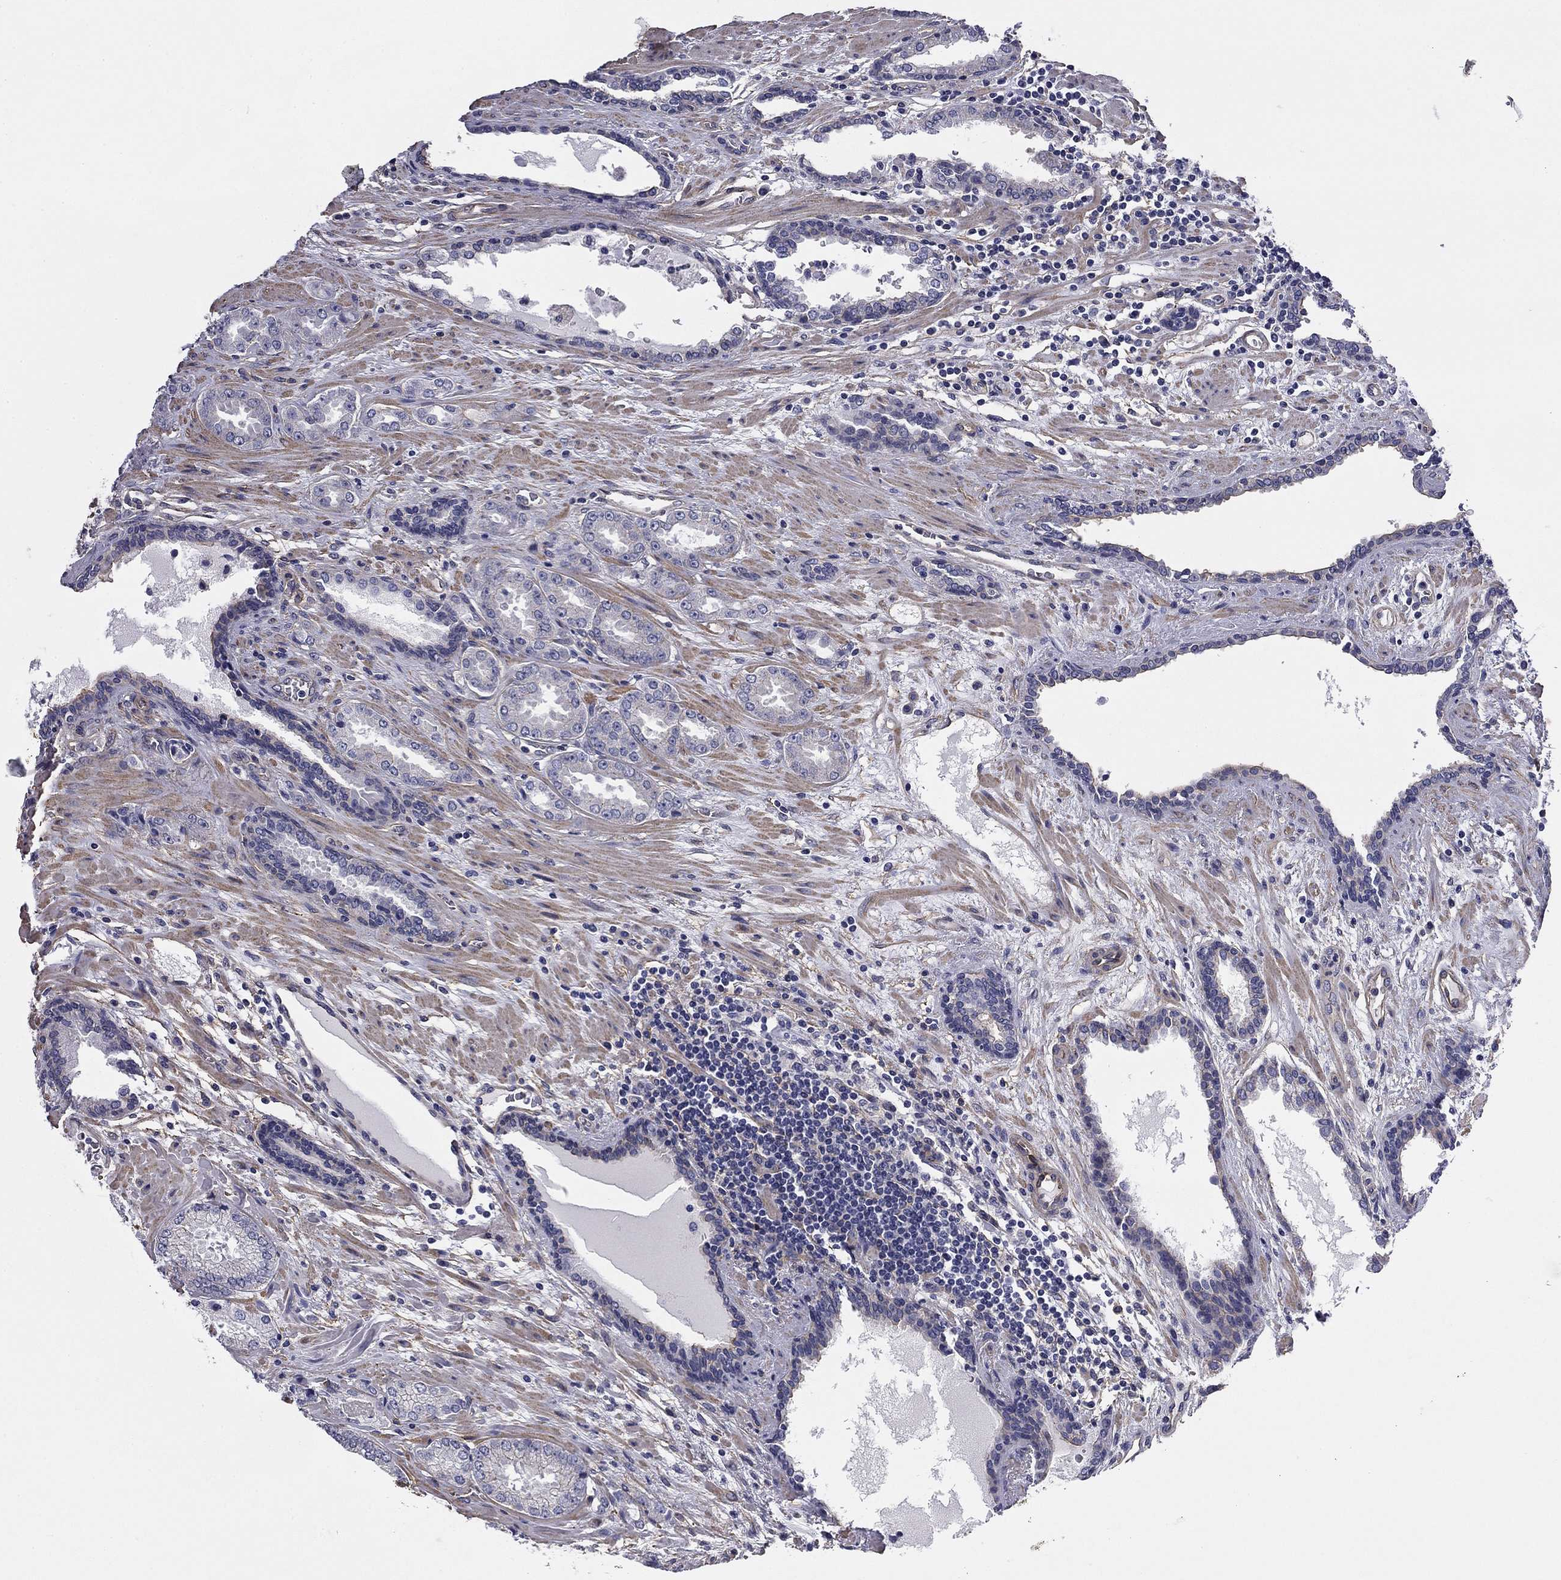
{"staining": {"intensity": "negative", "quantity": "none", "location": "none"}, "tissue": "prostate cancer", "cell_type": "Tumor cells", "image_type": "cancer", "snomed": [{"axis": "morphology", "description": "Adenocarcinoma, Low grade"}, {"axis": "topography", "description": "Prostate"}], "caption": "Immunohistochemical staining of prostate cancer (low-grade adenocarcinoma) exhibits no significant positivity in tumor cells.", "gene": "TCHH", "patient": {"sex": "male", "age": 68}}